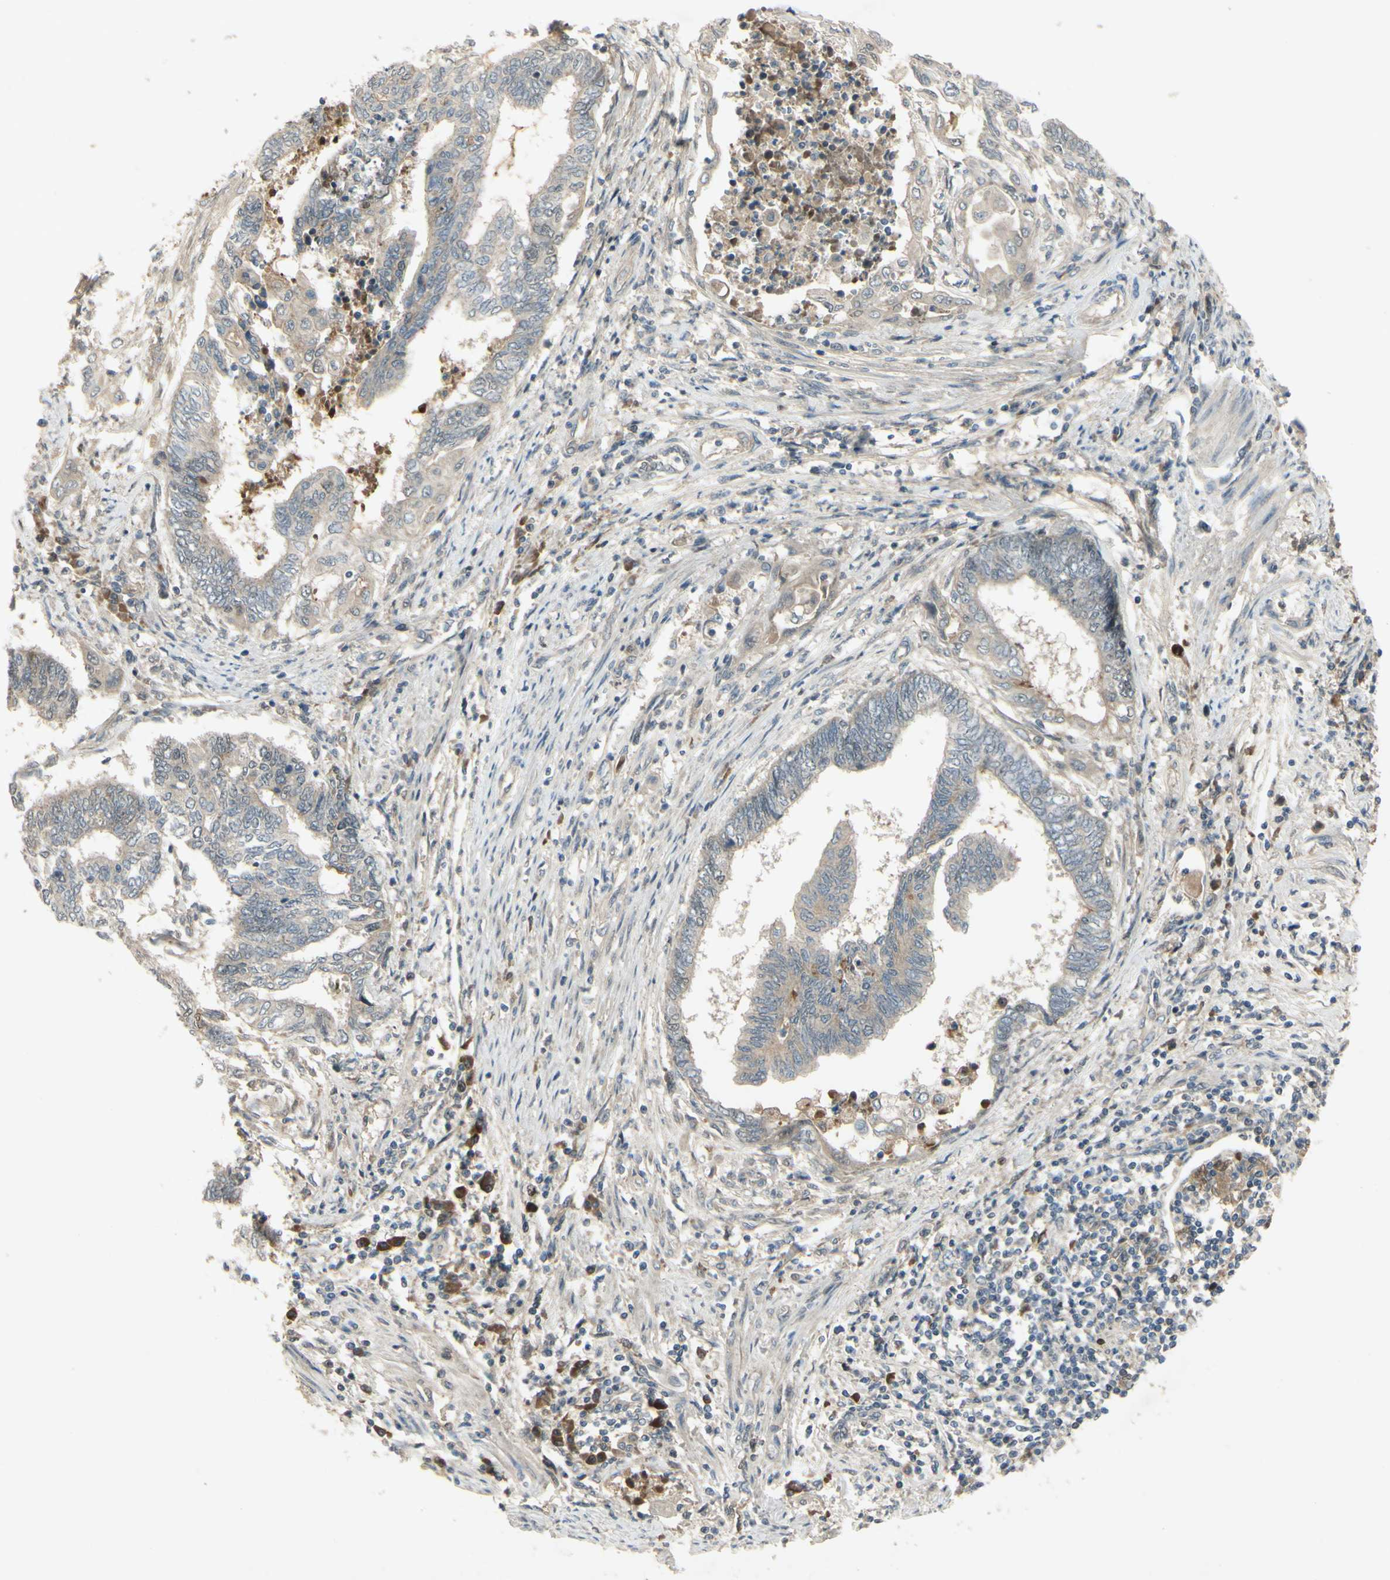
{"staining": {"intensity": "negative", "quantity": "none", "location": "none"}, "tissue": "endometrial cancer", "cell_type": "Tumor cells", "image_type": "cancer", "snomed": [{"axis": "morphology", "description": "Adenocarcinoma, NOS"}, {"axis": "topography", "description": "Uterus"}, {"axis": "topography", "description": "Endometrium"}], "caption": "Immunohistochemical staining of endometrial cancer (adenocarcinoma) exhibits no significant positivity in tumor cells.", "gene": "RAD18", "patient": {"sex": "female", "age": 70}}